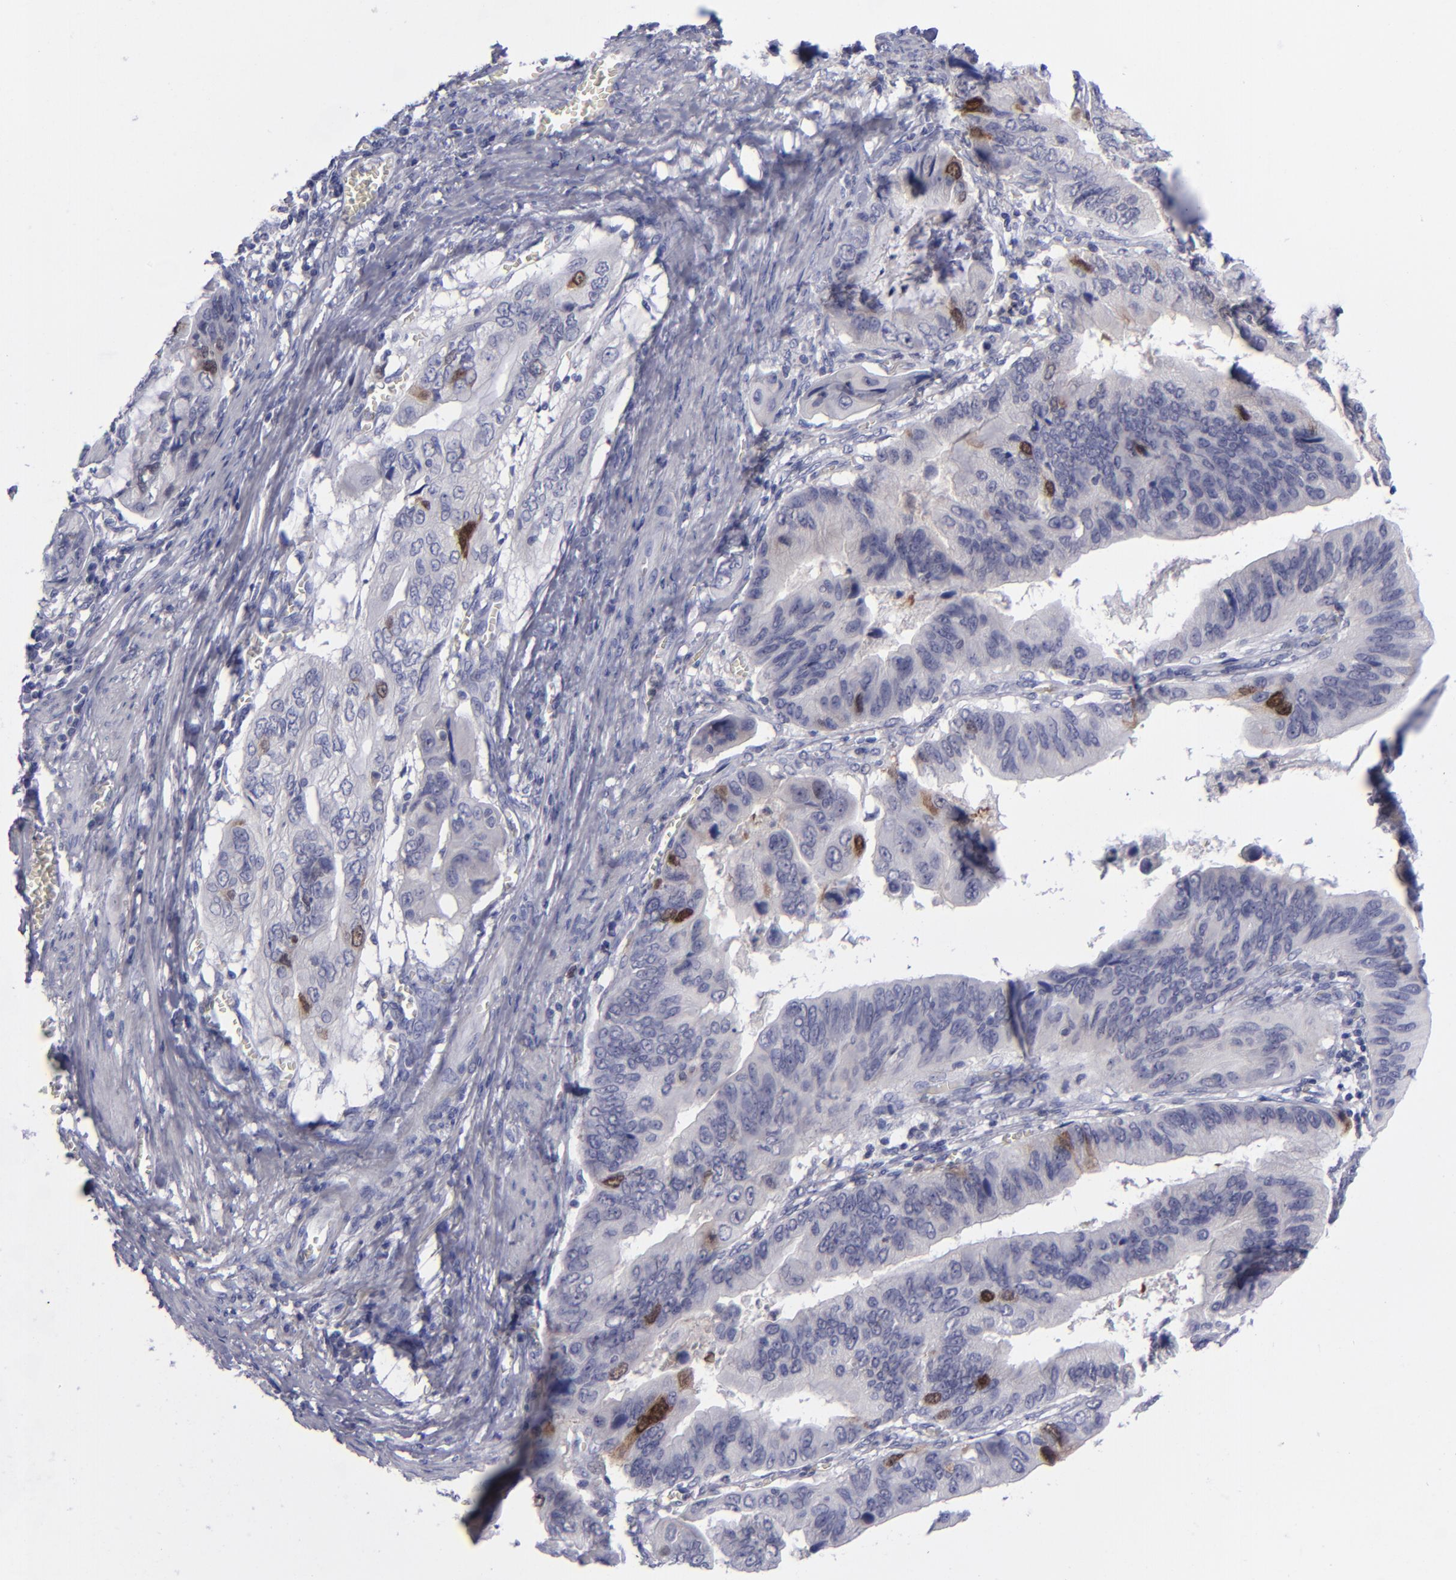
{"staining": {"intensity": "moderate", "quantity": "<25%", "location": "nuclear"}, "tissue": "stomach cancer", "cell_type": "Tumor cells", "image_type": "cancer", "snomed": [{"axis": "morphology", "description": "Adenocarcinoma, NOS"}, {"axis": "topography", "description": "Stomach, upper"}], "caption": "The micrograph displays a brown stain indicating the presence of a protein in the nuclear of tumor cells in stomach cancer (adenocarcinoma).", "gene": "AURKA", "patient": {"sex": "male", "age": 80}}